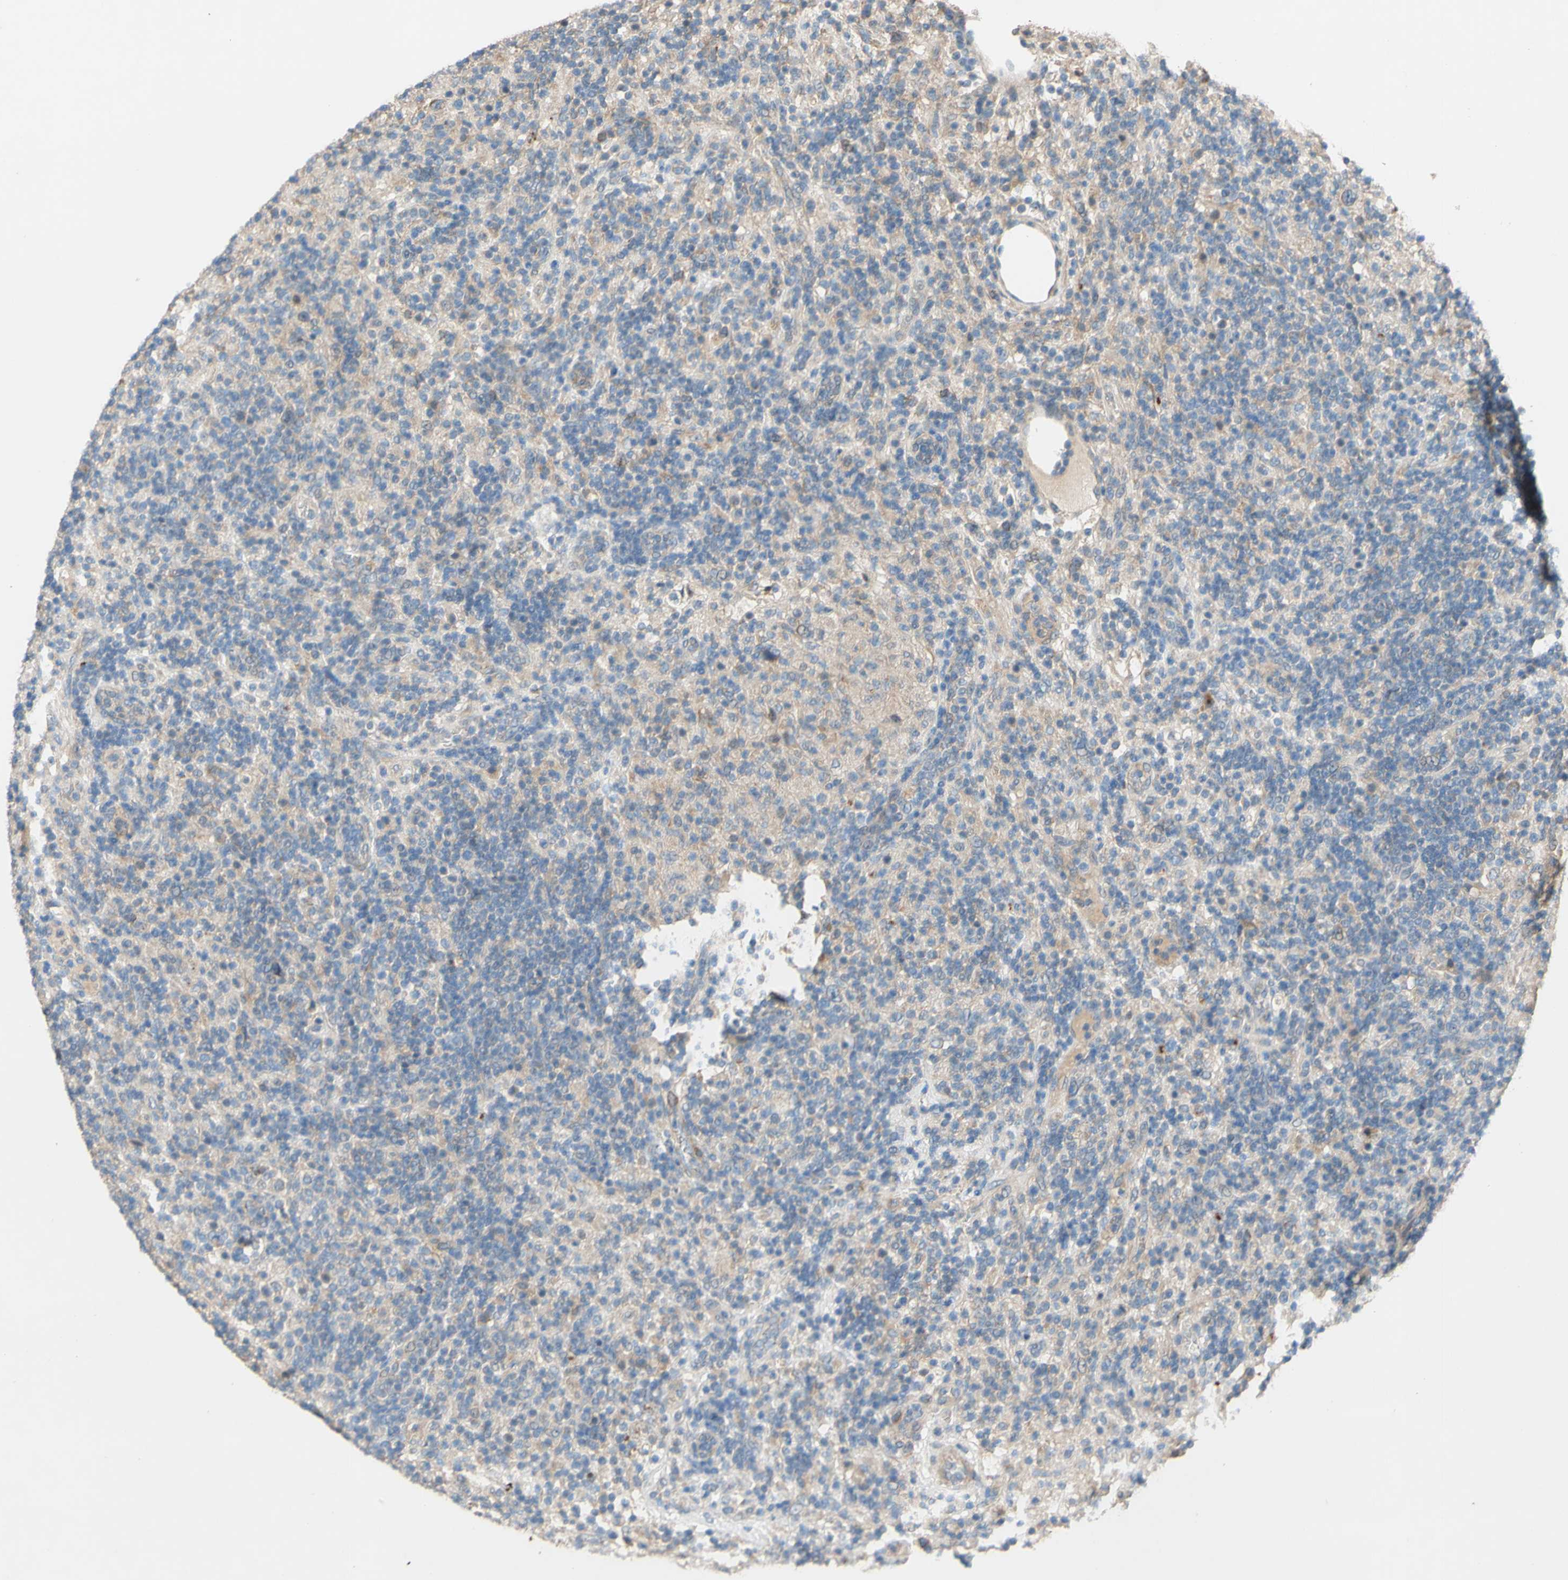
{"staining": {"intensity": "negative", "quantity": "none", "location": "none"}, "tissue": "lymphoma", "cell_type": "Tumor cells", "image_type": "cancer", "snomed": [{"axis": "morphology", "description": "Hodgkin's disease, NOS"}, {"axis": "topography", "description": "Lymph node"}], "caption": "This is an immunohistochemistry micrograph of Hodgkin's disease. There is no positivity in tumor cells.", "gene": "DKK3", "patient": {"sex": "male", "age": 70}}